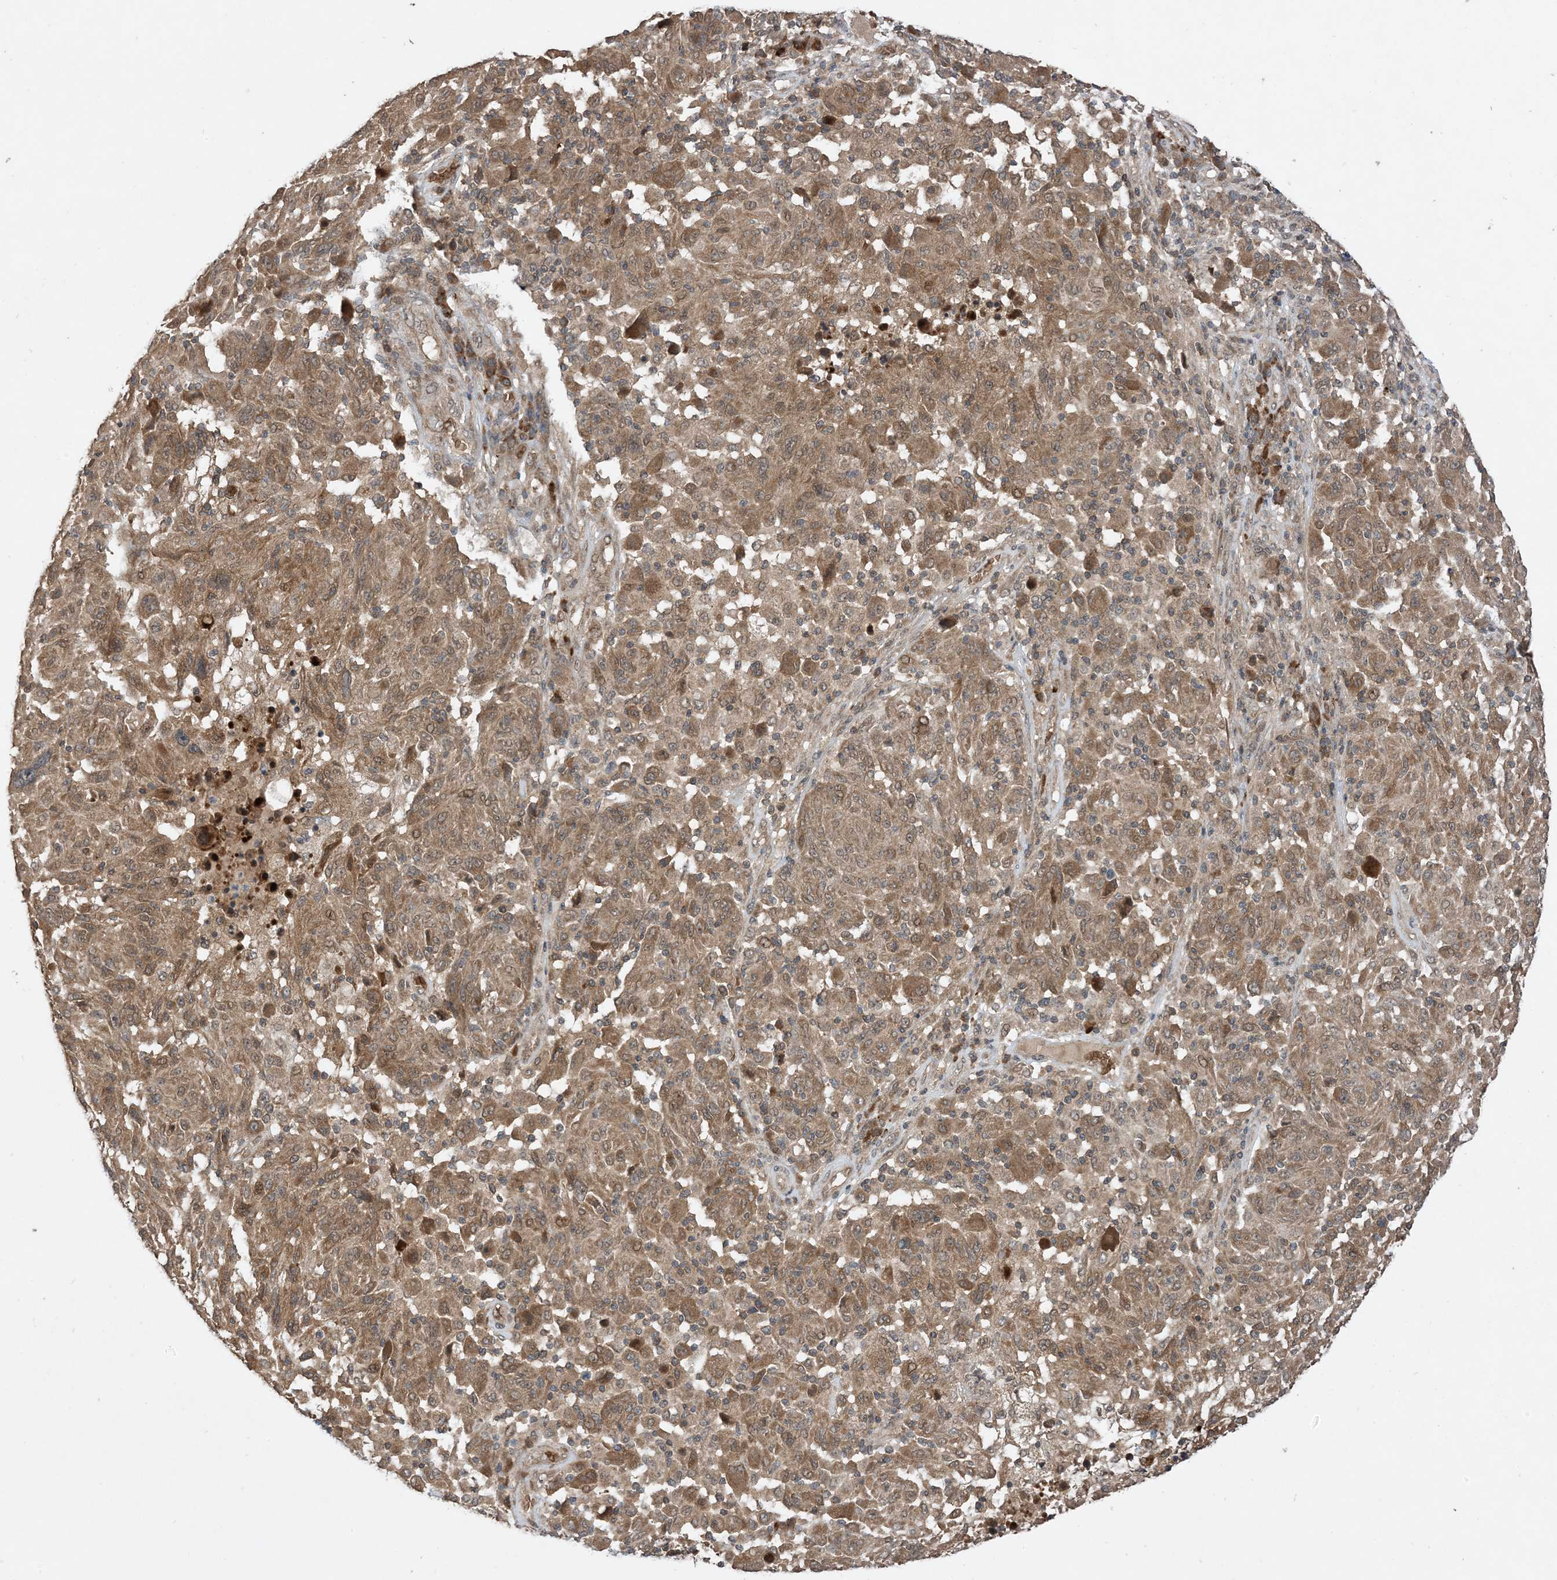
{"staining": {"intensity": "moderate", "quantity": ">75%", "location": "cytoplasmic/membranous"}, "tissue": "melanoma", "cell_type": "Tumor cells", "image_type": "cancer", "snomed": [{"axis": "morphology", "description": "Malignant melanoma, NOS"}, {"axis": "topography", "description": "Skin"}], "caption": "Malignant melanoma tissue reveals moderate cytoplasmic/membranous positivity in approximately >75% of tumor cells, visualized by immunohistochemistry.", "gene": "PUSL1", "patient": {"sex": "male", "age": 53}}